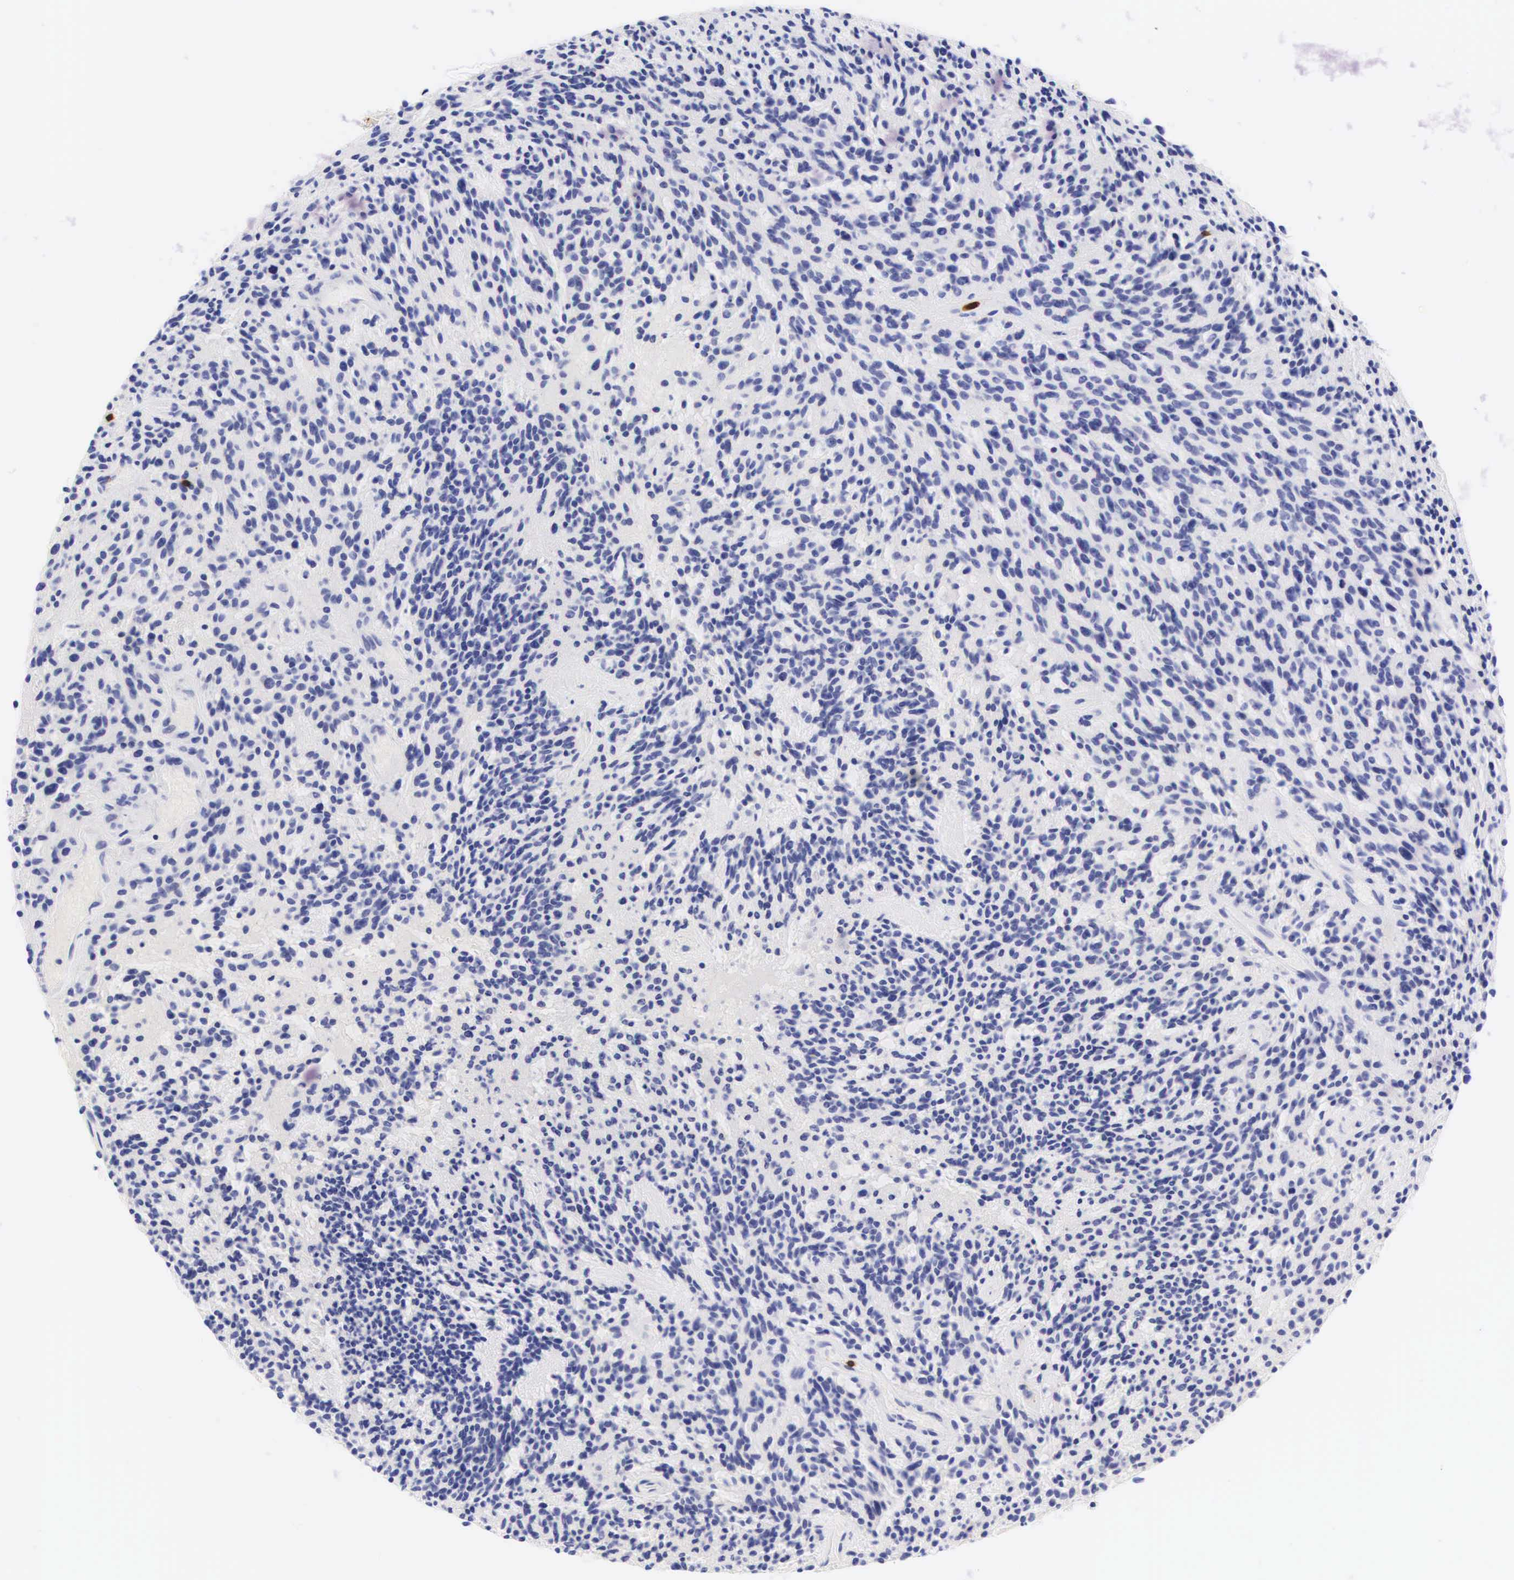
{"staining": {"intensity": "negative", "quantity": "none", "location": "none"}, "tissue": "glioma", "cell_type": "Tumor cells", "image_type": "cancer", "snomed": [{"axis": "morphology", "description": "Glioma, malignant, High grade"}, {"axis": "topography", "description": "Brain"}], "caption": "This is an immunohistochemistry (IHC) photomicrograph of human glioma. There is no positivity in tumor cells.", "gene": "CD8A", "patient": {"sex": "female", "age": 13}}